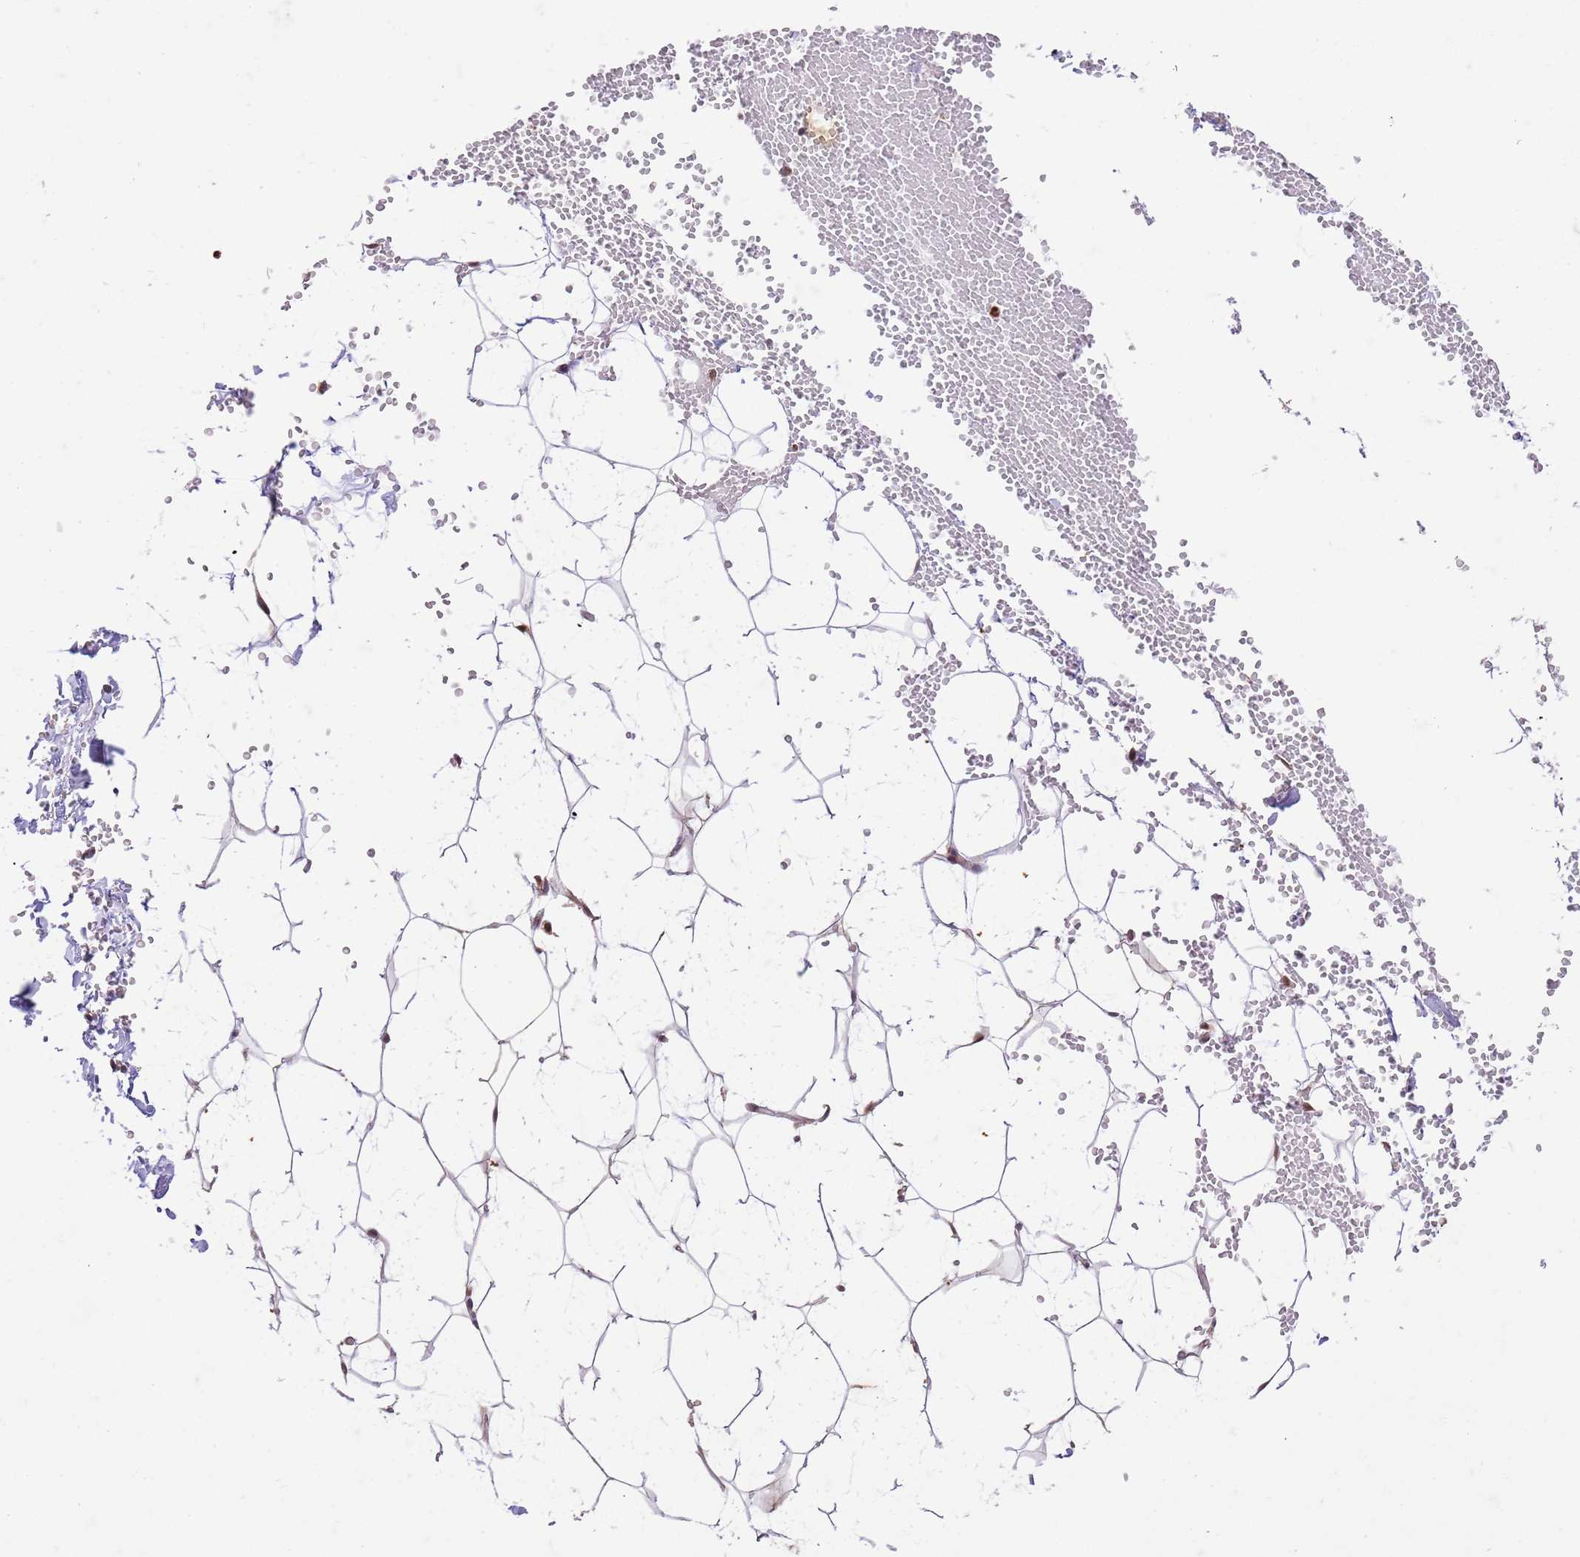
{"staining": {"intensity": "negative", "quantity": "none", "location": "none"}, "tissue": "adipose tissue", "cell_type": "Adipocytes", "image_type": "normal", "snomed": [{"axis": "morphology", "description": "Normal tissue, NOS"}, {"axis": "topography", "description": "Breast"}], "caption": "Immunohistochemistry micrograph of benign adipose tissue: human adipose tissue stained with DAB (3,3'-diaminobenzidine) exhibits no significant protein expression in adipocytes.", "gene": "OSBP", "patient": {"sex": "female", "age": 23}}